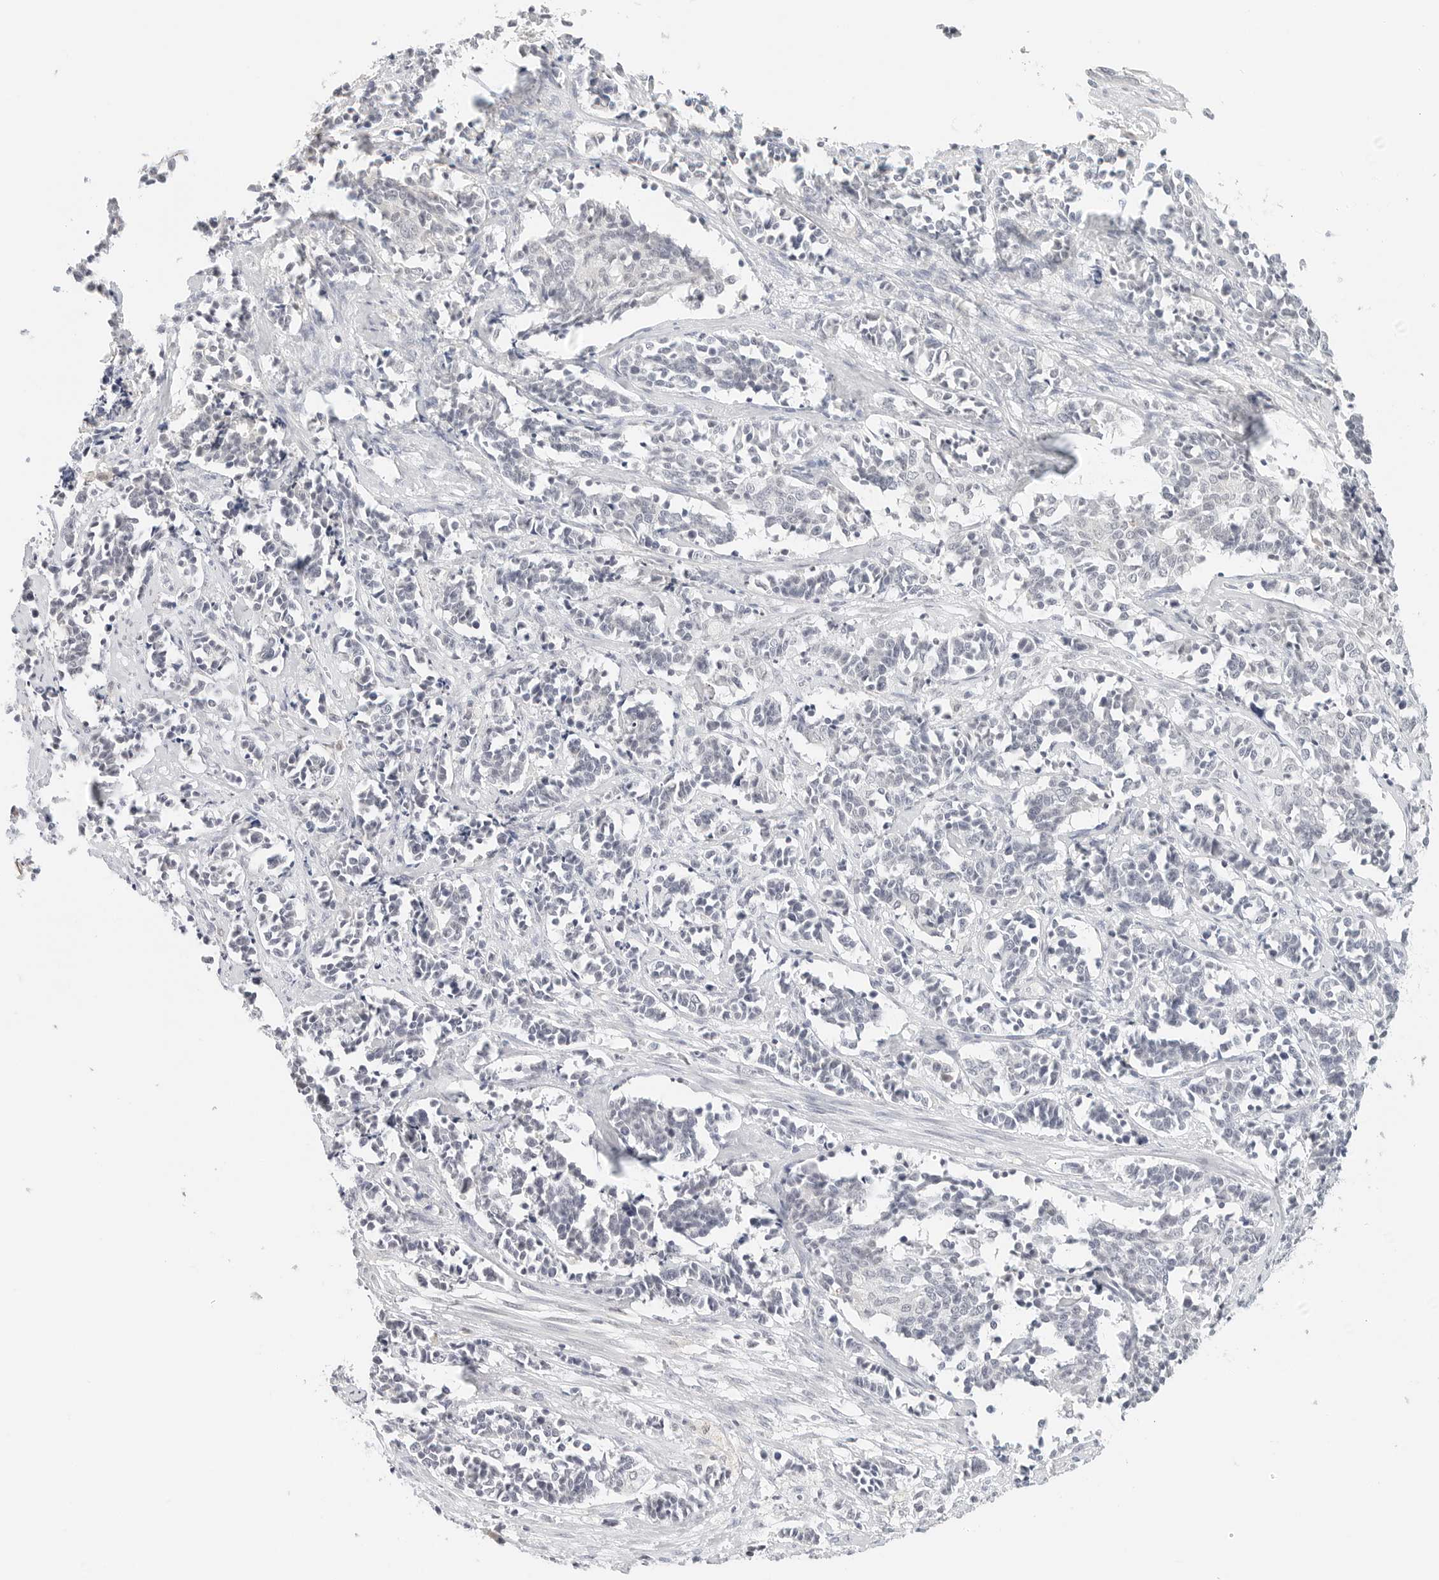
{"staining": {"intensity": "negative", "quantity": "none", "location": "none"}, "tissue": "cervical cancer", "cell_type": "Tumor cells", "image_type": "cancer", "snomed": [{"axis": "morphology", "description": "Normal tissue, NOS"}, {"axis": "morphology", "description": "Squamous cell carcinoma, NOS"}, {"axis": "topography", "description": "Cervix"}], "caption": "Immunohistochemistry of cervical cancer shows no staining in tumor cells.", "gene": "NEO1", "patient": {"sex": "female", "age": 35}}